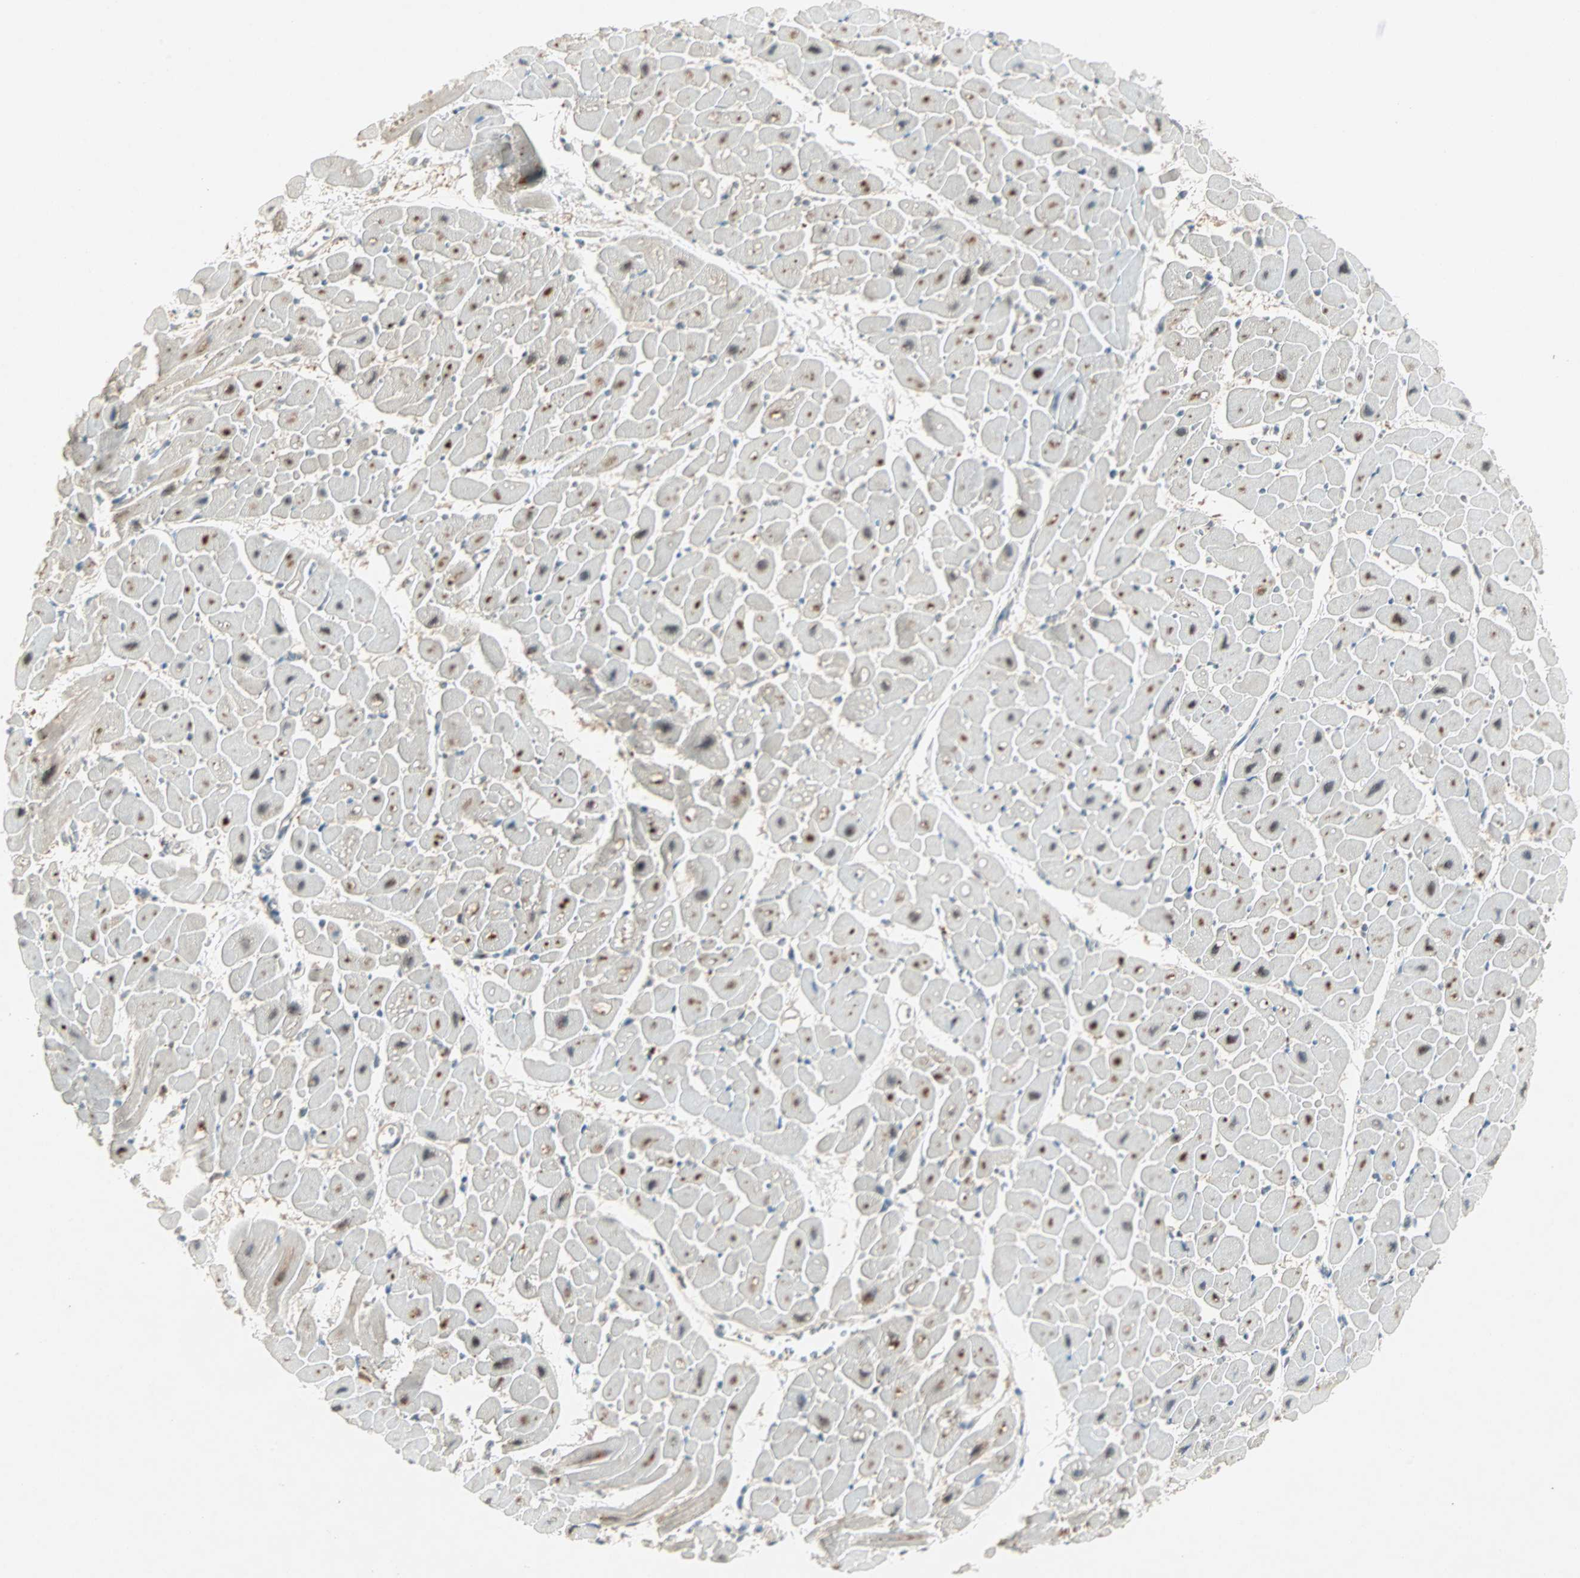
{"staining": {"intensity": "moderate", "quantity": "25%-75%", "location": "cytoplasmic/membranous"}, "tissue": "heart muscle", "cell_type": "Cardiomyocytes", "image_type": "normal", "snomed": [{"axis": "morphology", "description": "Normal tissue, NOS"}, {"axis": "topography", "description": "Heart"}], "caption": "The immunohistochemical stain highlights moderate cytoplasmic/membranous staining in cardiomyocytes of unremarkable heart muscle.", "gene": "RTL6", "patient": {"sex": "male", "age": 45}}